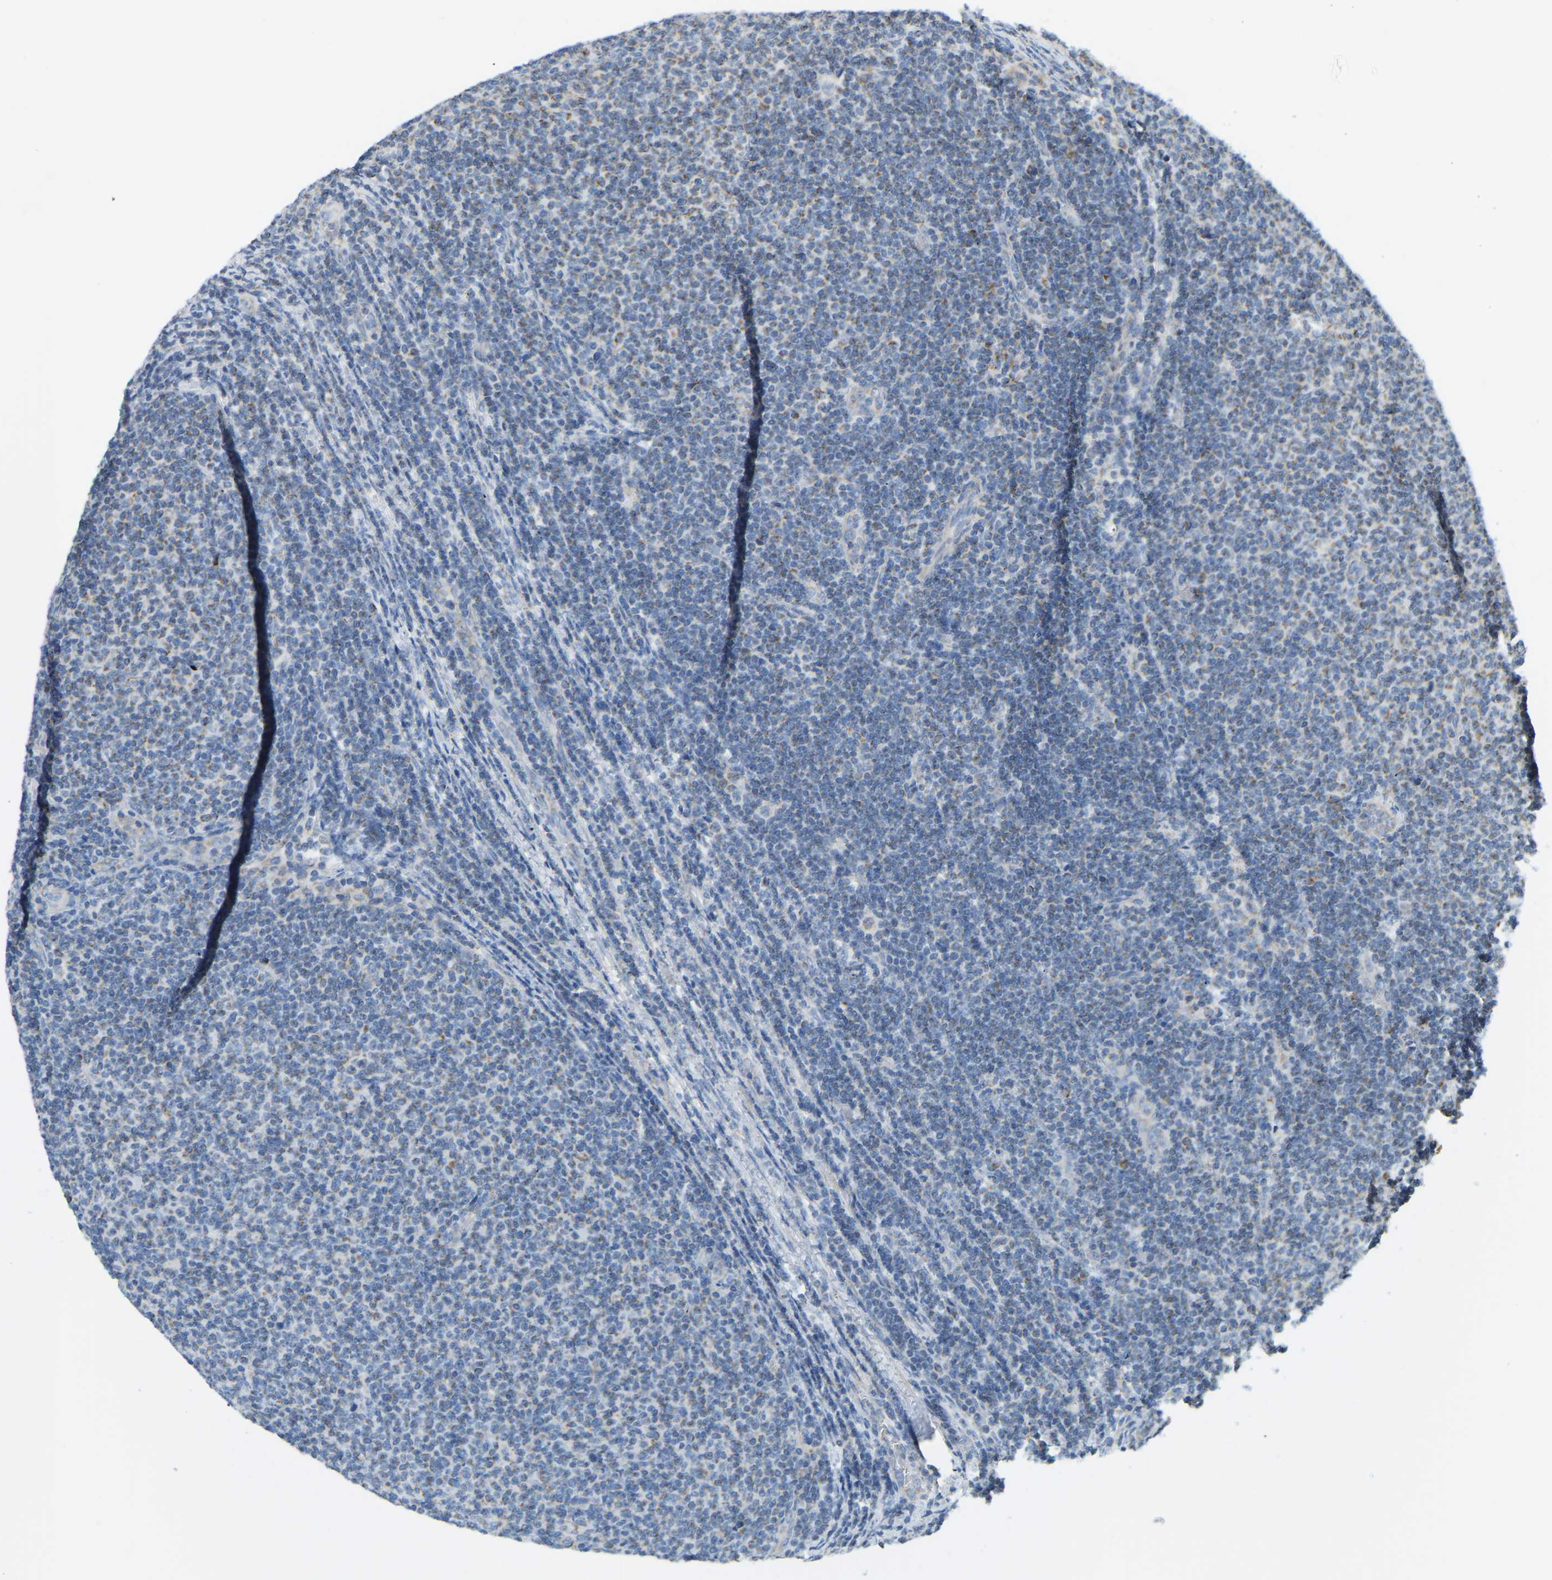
{"staining": {"intensity": "weak", "quantity": "<25%", "location": "cytoplasmic/membranous"}, "tissue": "lymphoma", "cell_type": "Tumor cells", "image_type": "cancer", "snomed": [{"axis": "morphology", "description": "Malignant lymphoma, non-Hodgkin's type, Low grade"}, {"axis": "topography", "description": "Lymph node"}], "caption": "Human low-grade malignant lymphoma, non-Hodgkin's type stained for a protein using IHC demonstrates no expression in tumor cells.", "gene": "GDA", "patient": {"sex": "male", "age": 66}}